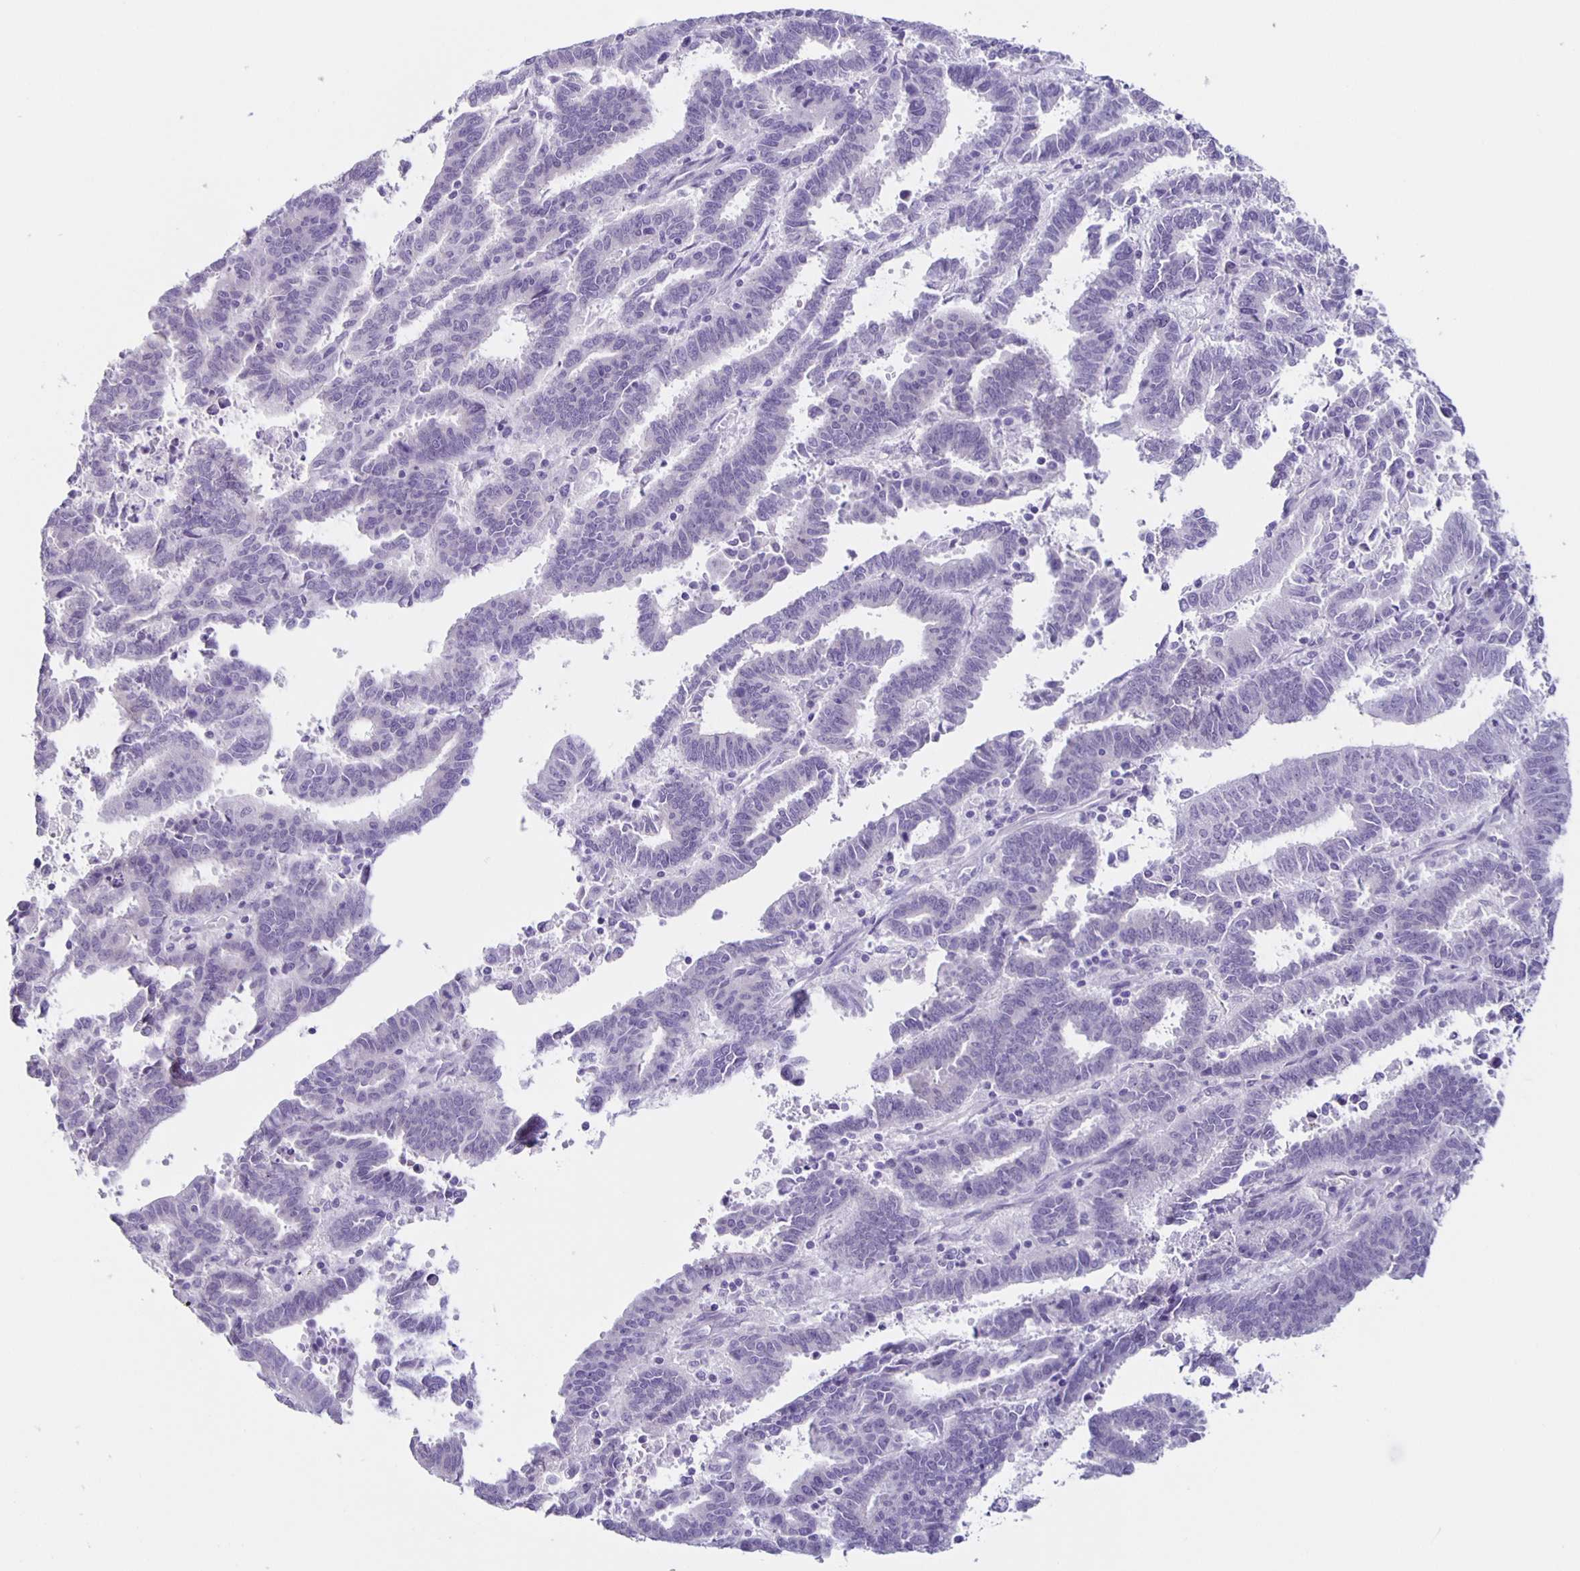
{"staining": {"intensity": "negative", "quantity": "none", "location": "none"}, "tissue": "endometrial cancer", "cell_type": "Tumor cells", "image_type": "cancer", "snomed": [{"axis": "morphology", "description": "Adenocarcinoma, NOS"}, {"axis": "topography", "description": "Uterus"}], "caption": "Protein analysis of endometrial cancer displays no significant positivity in tumor cells.", "gene": "SLC12A3", "patient": {"sex": "female", "age": 83}}